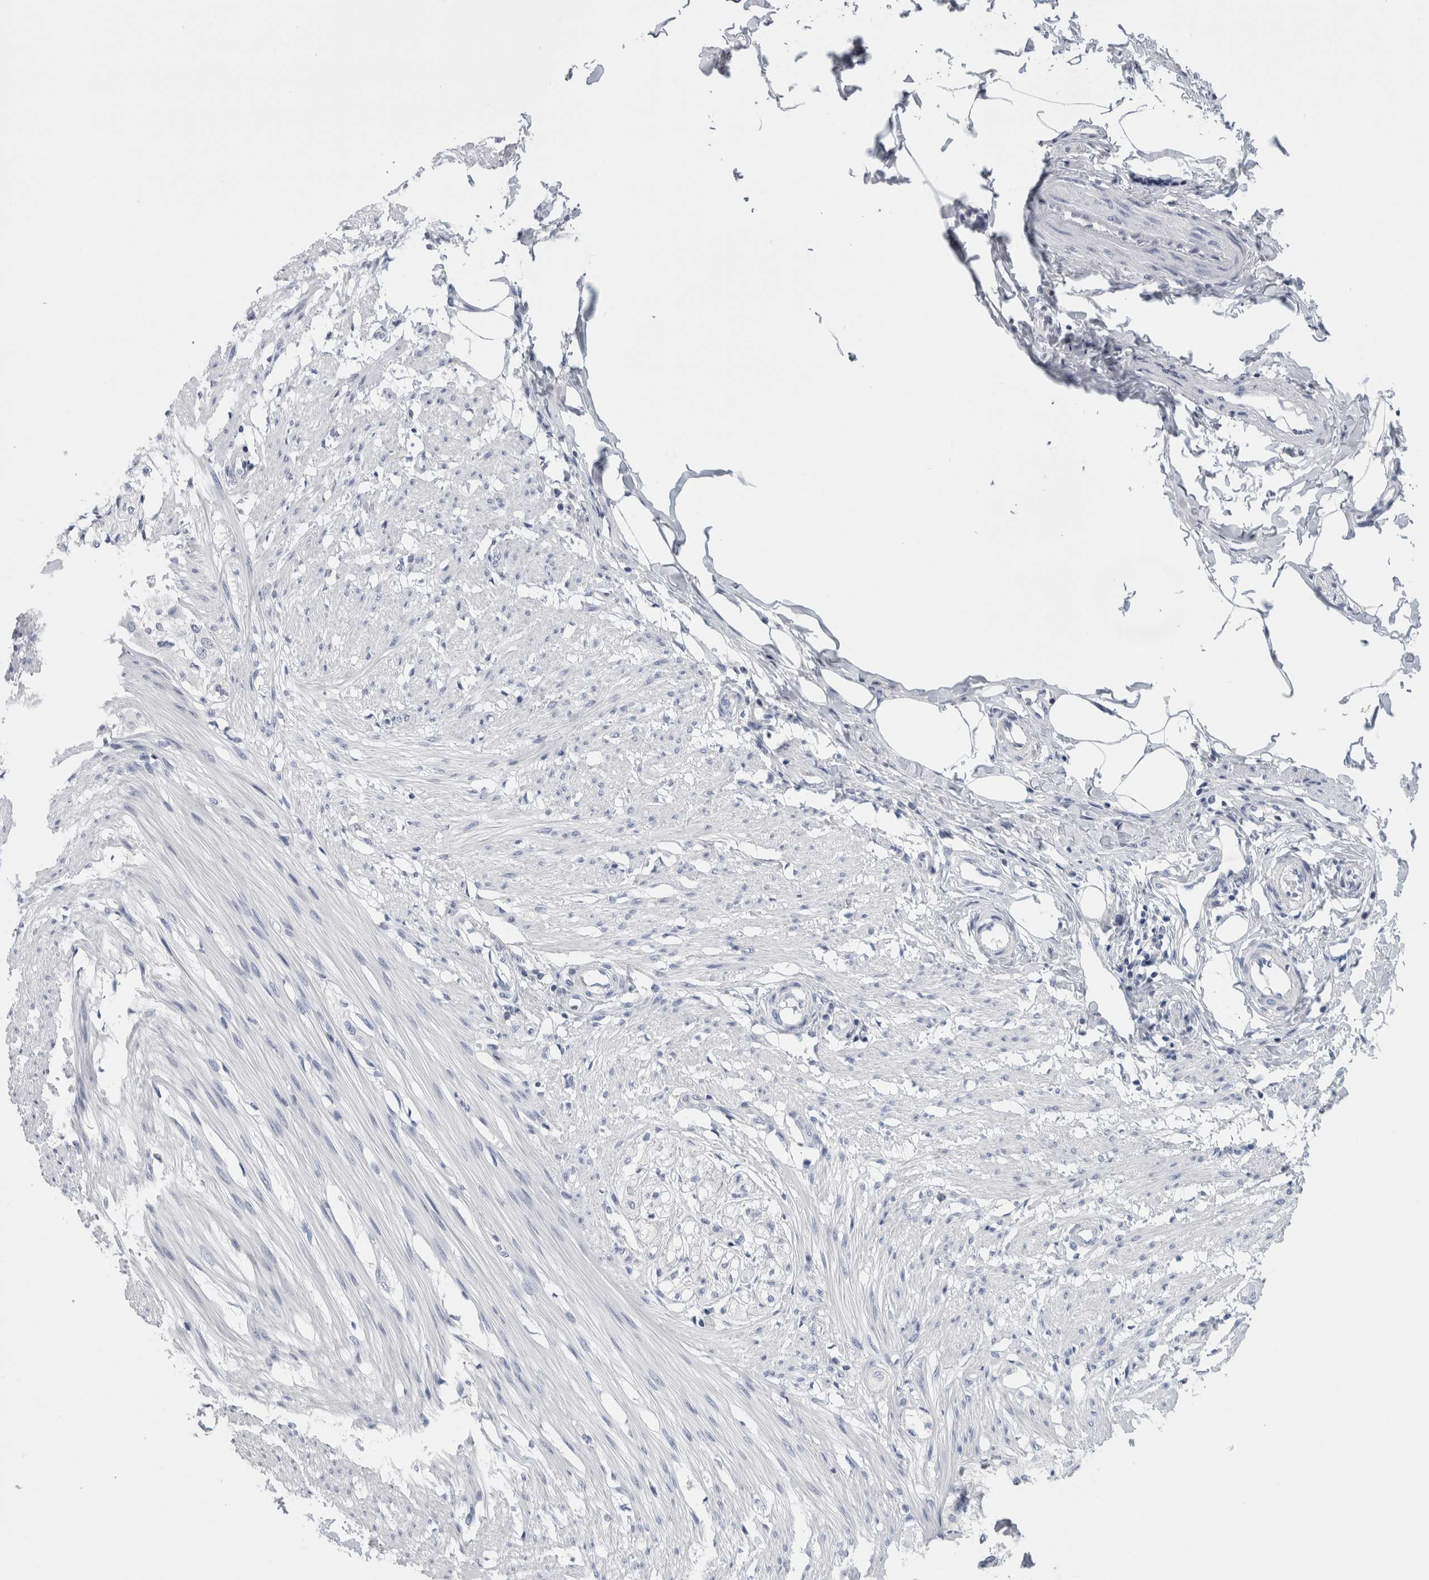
{"staining": {"intensity": "negative", "quantity": "none", "location": "none"}, "tissue": "smooth muscle", "cell_type": "Smooth muscle cells", "image_type": "normal", "snomed": [{"axis": "morphology", "description": "Normal tissue, NOS"}, {"axis": "morphology", "description": "Adenocarcinoma, NOS"}, {"axis": "topography", "description": "Smooth muscle"}, {"axis": "topography", "description": "Colon"}], "caption": "High power microscopy micrograph of an immunohistochemistry histopathology image of unremarkable smooth muscle, revealing no significant staining in smooth muscle cells.", "gene": "ANKFY1", "patient": {"sex": "male", "age": 14}}